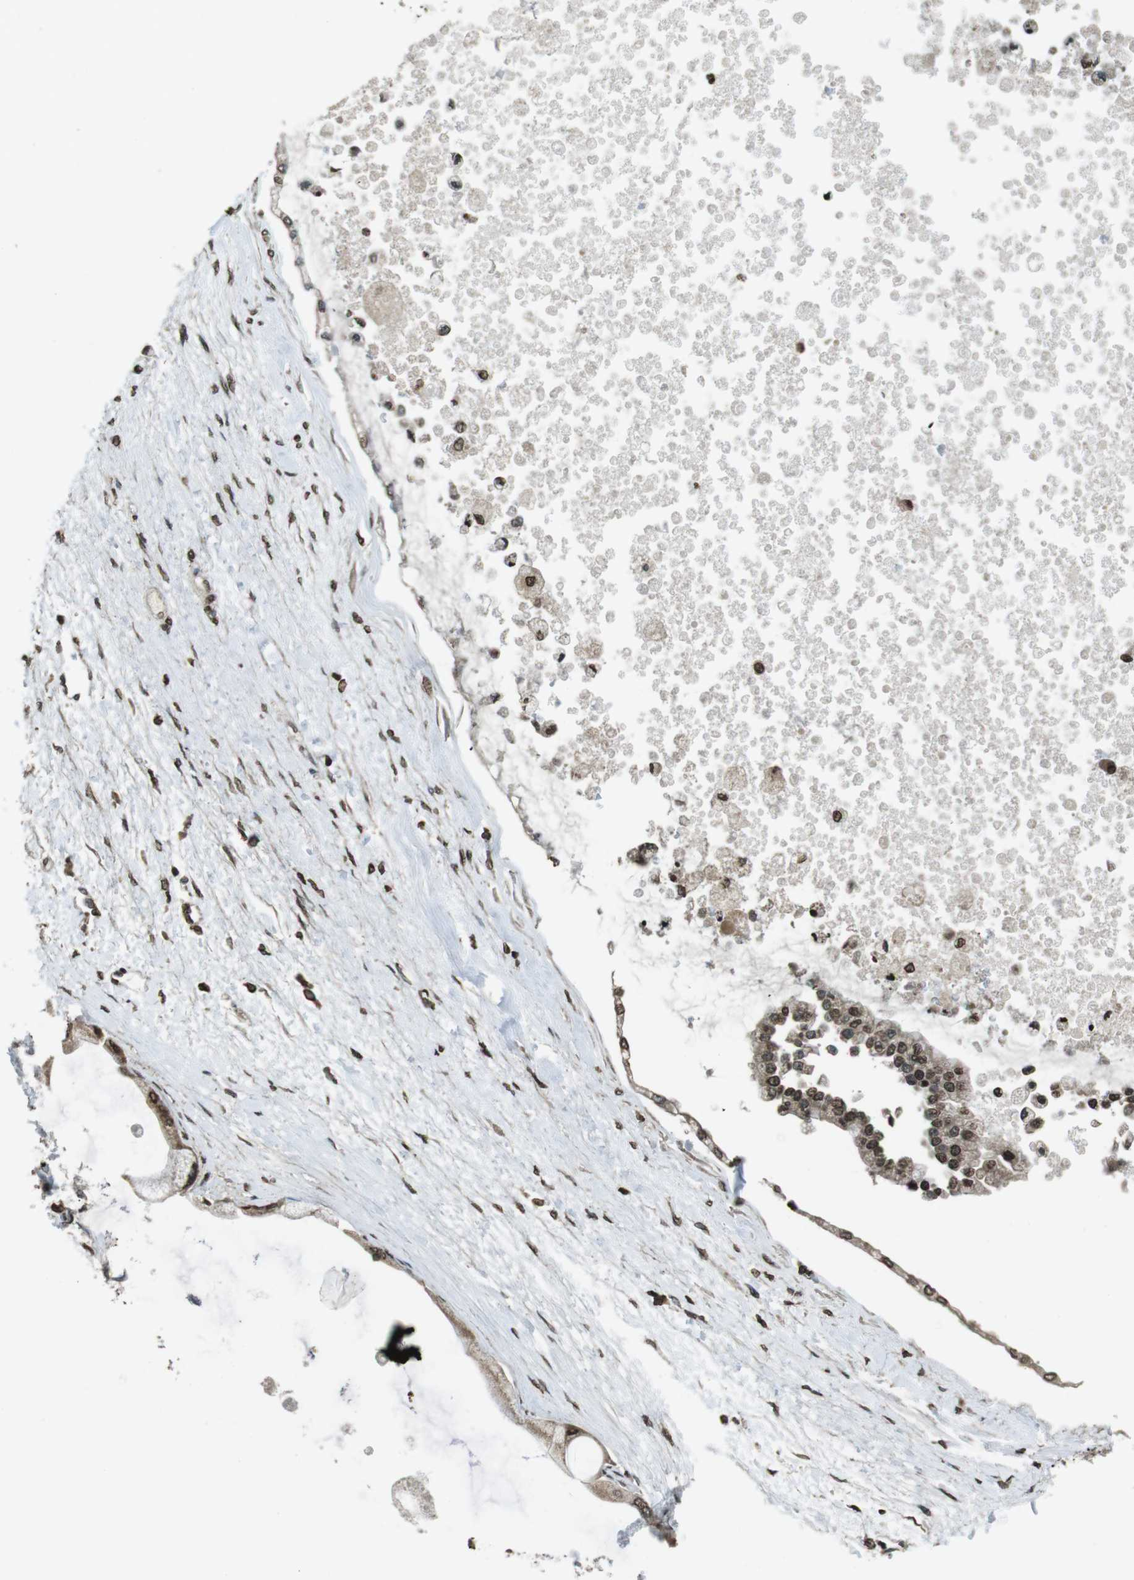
{"staining": {"intensity": "moderate", "quantity": ">75%", "location": "nuclear"}, "tissue": "liver cancer", "cell_type": "Tumor cells", "image_type": "cancer", "snomed": [{"axis": "morphology", "description": "Cholangiocarcinoma"}, {"axis": "topography", "description": "Liver"}], "caption": "Immunohistochemistry of human liver cancer reveals medium levels of moderate nuclear expression in approximately >75% of tumor cells.", "gene": "MAF", "patient": {"sex": "male", "age": 50}}